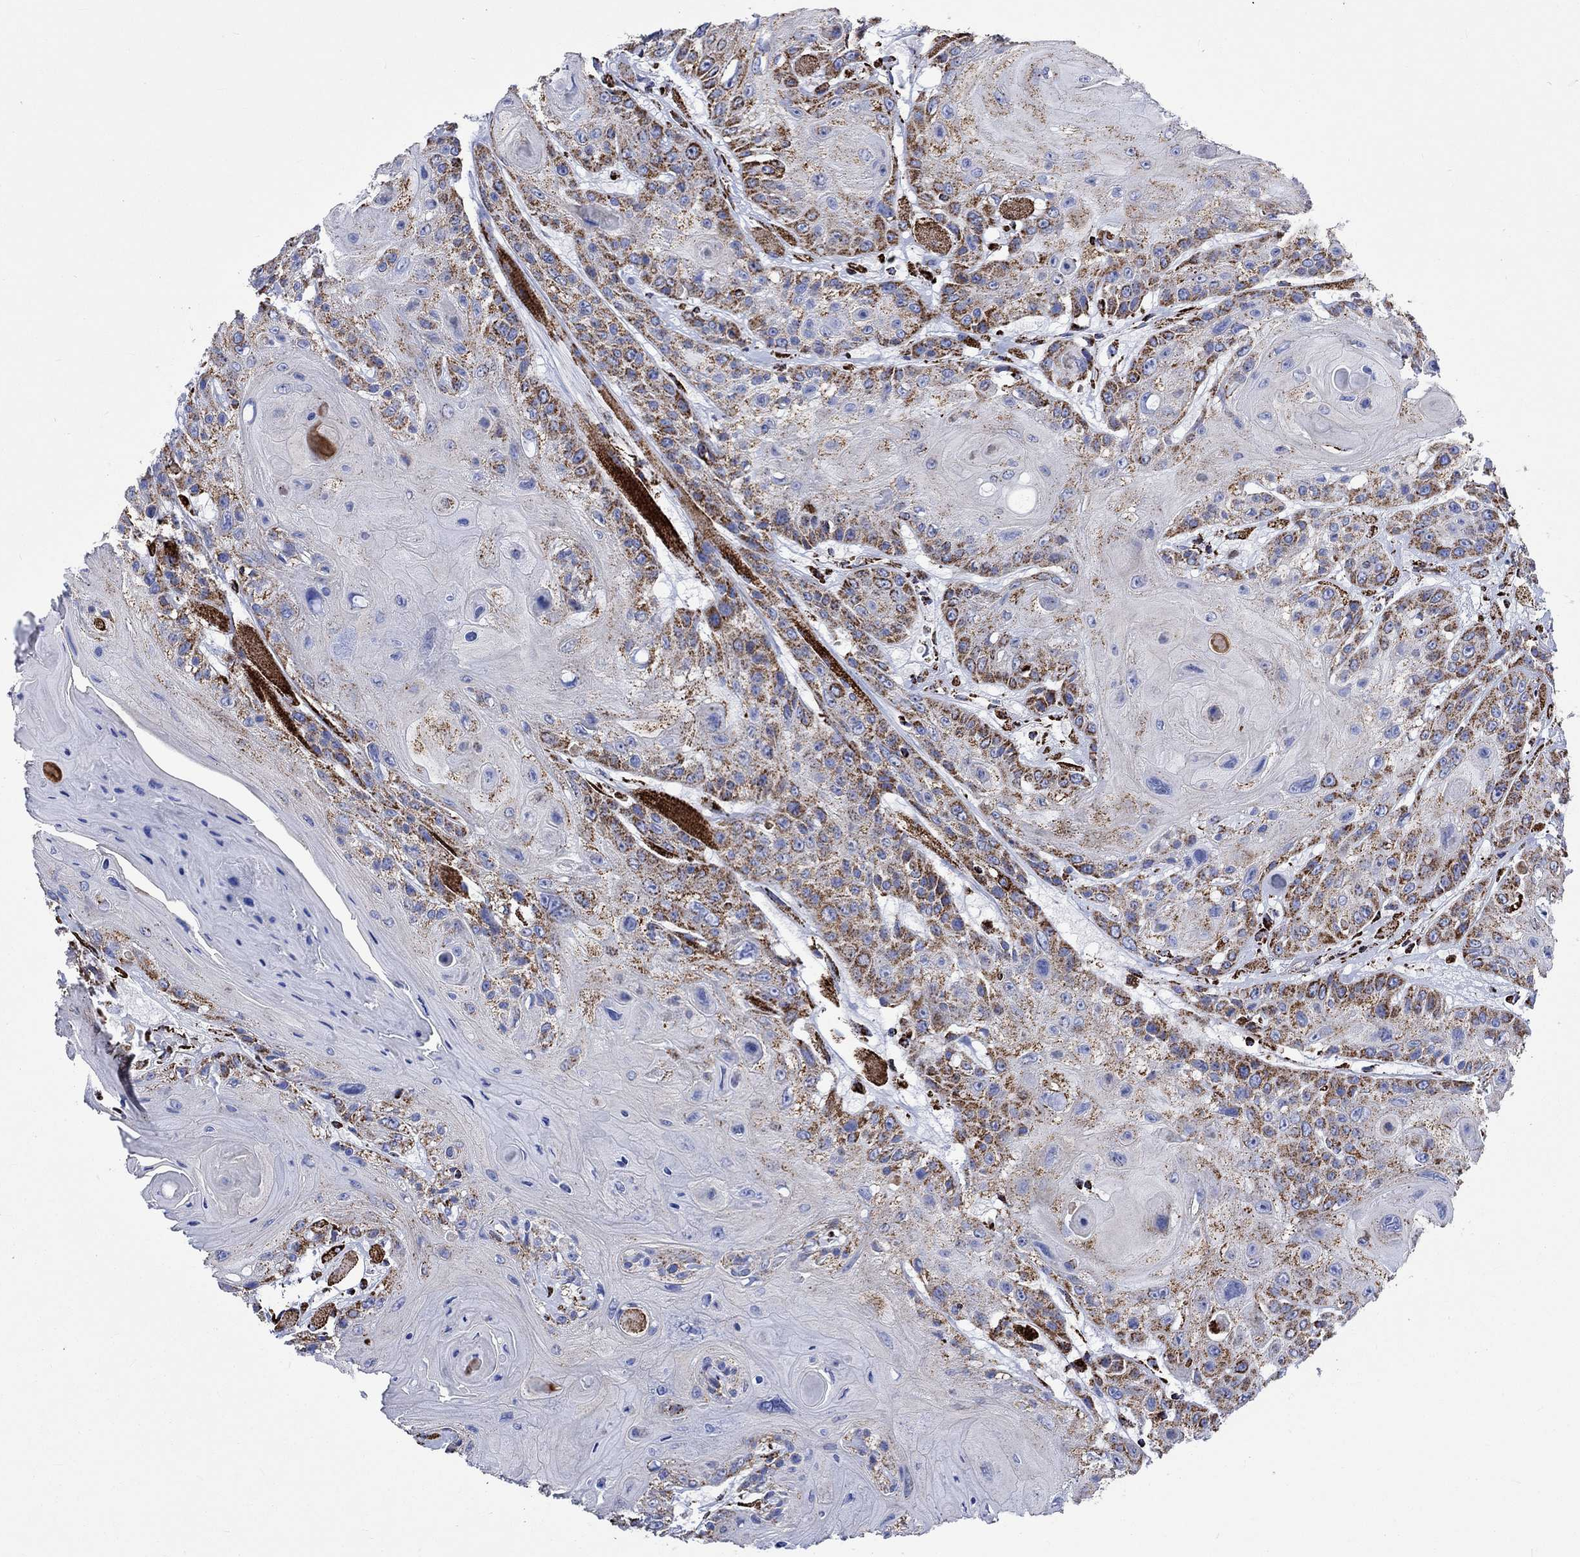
{"staining": {"intensity": "strong", "quantity": "25%-75%", "location": "cytoplasmic/membranous"}, "tissue": "head and neck cancer", "cell_type": "Tumor cells", "image_type": "cancer", "snomed": [{"axis": "morphology", "description": "Squamous cell carcinoma, NOS"}, {"axis": "topography", "description": "Head-Neck"}], "caption": "A histopathology image of head and neck cancer stained for a protein displays strong cytoplasmic/membranous brown staining in tumor cells.", "gene": "RCE1", "patient": {"sex": "female", "age": 59}}